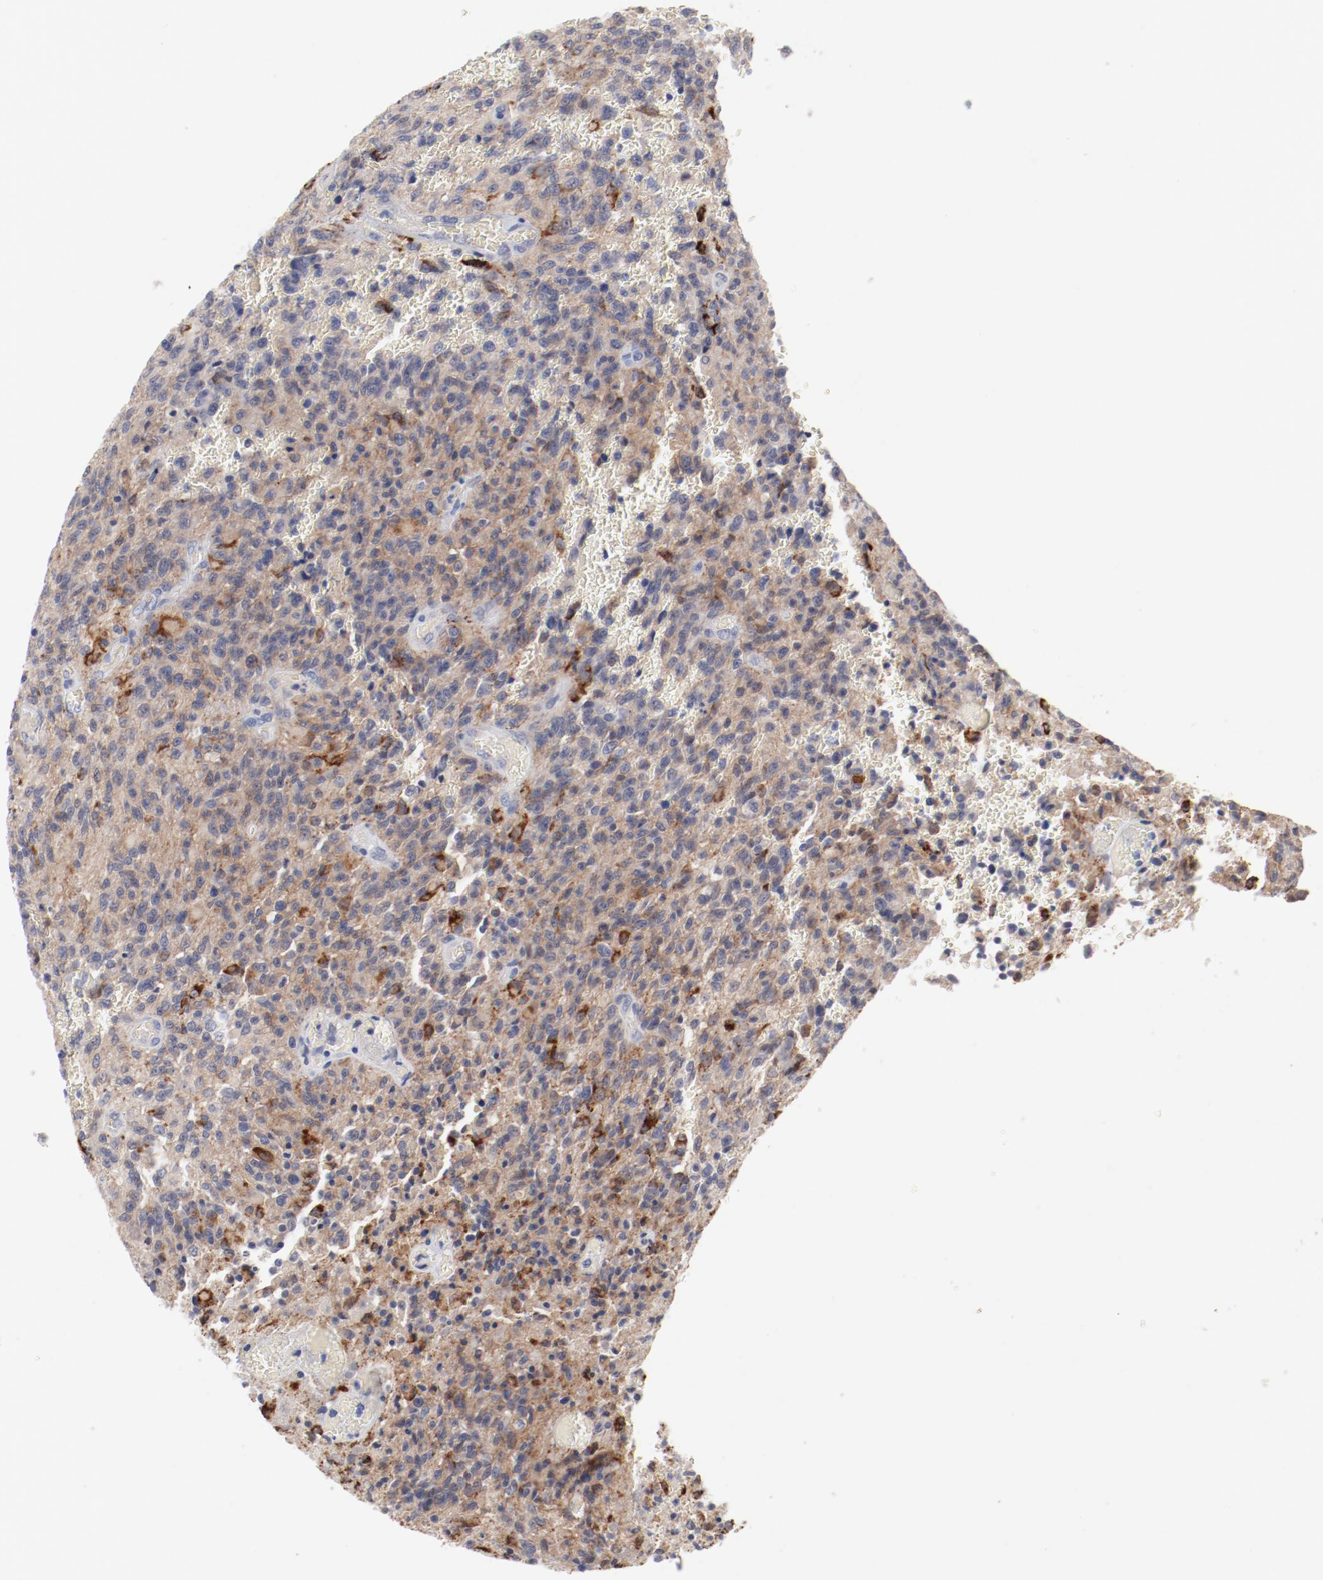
{"staining": {"intensity": "moderate", "quantity": "25%-75%", "location": "cytoplasmic/membranous"}, "tissue": "glioma", "cell_type": "Tumor cells", "image_type": "cancer", "snomed": [{"axis": "morphology", "description": "Normal tissue, NOS"}, {"axis": "morphology", "description": "Glioma, malignant, High grade"}, {"axis": "topography", "description": "Cerebral cortex"}], "caption": "IHC staining of high-grade glioma (malignant), which exhibits medium levels of moderate cytoplasmic/membranous positivity in approximately 25%-75% of tumor cells indicating moderate cytoplasmic/membranous protein expression. The staining was performed using DAB (brown) for protein detection and nuclei were counterstained in hematoxylin (blue).", "gene": "SH3BGR", "patient": {"sex": "male", "age": 56}}